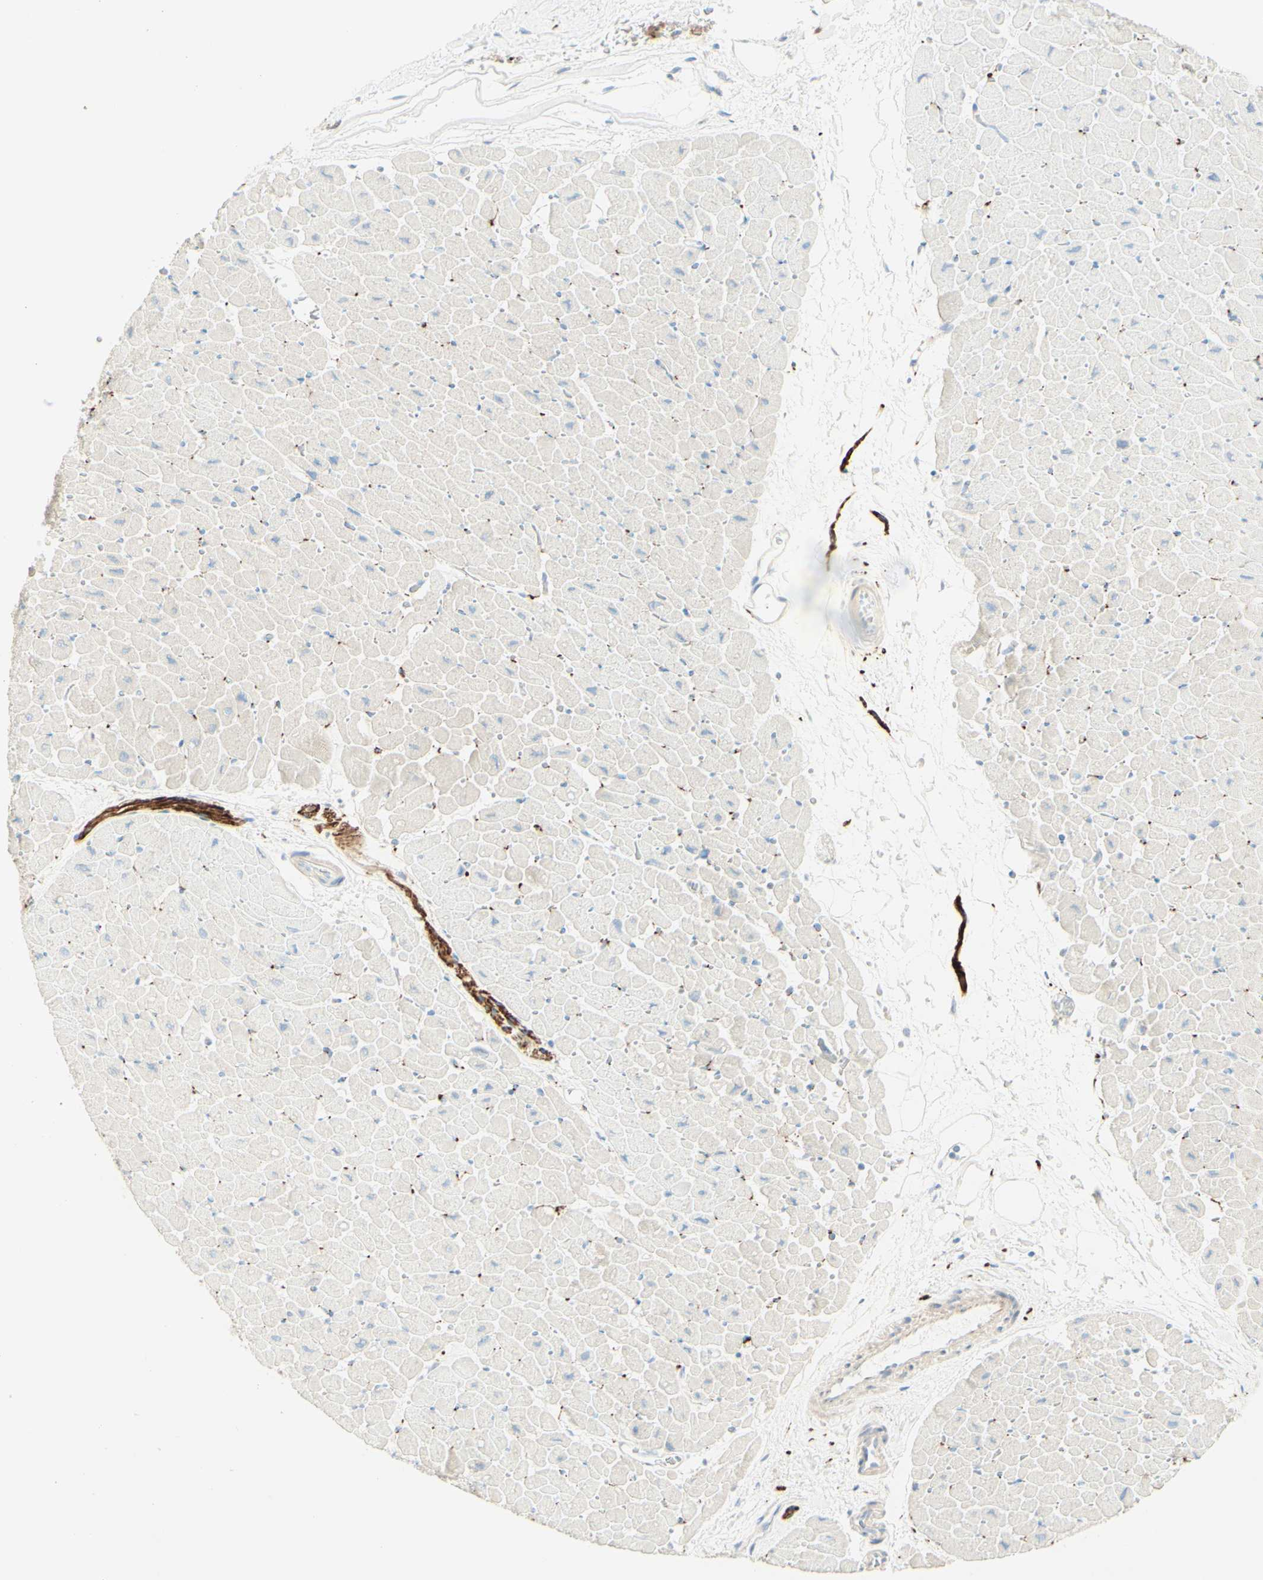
{"staining": {"intensity": "negative", "quantity": "none", "location": "none"}, "tissue": "heart muscle", "cell_type": "Cardiomyocytes", "image_type": "normal", "snomed": [{"axis": "morphology", "description": "Normal tissue, NOS"}, {"axis": "topography", "description": "Heart"}], "caption": "Human heart muscle stained for a protein using immunohistochemistry (IHC) demonstrates no expression in cardiomyocytes.", "gene": "ALCAM", "patient": {"sex": "male", "age": 45}}